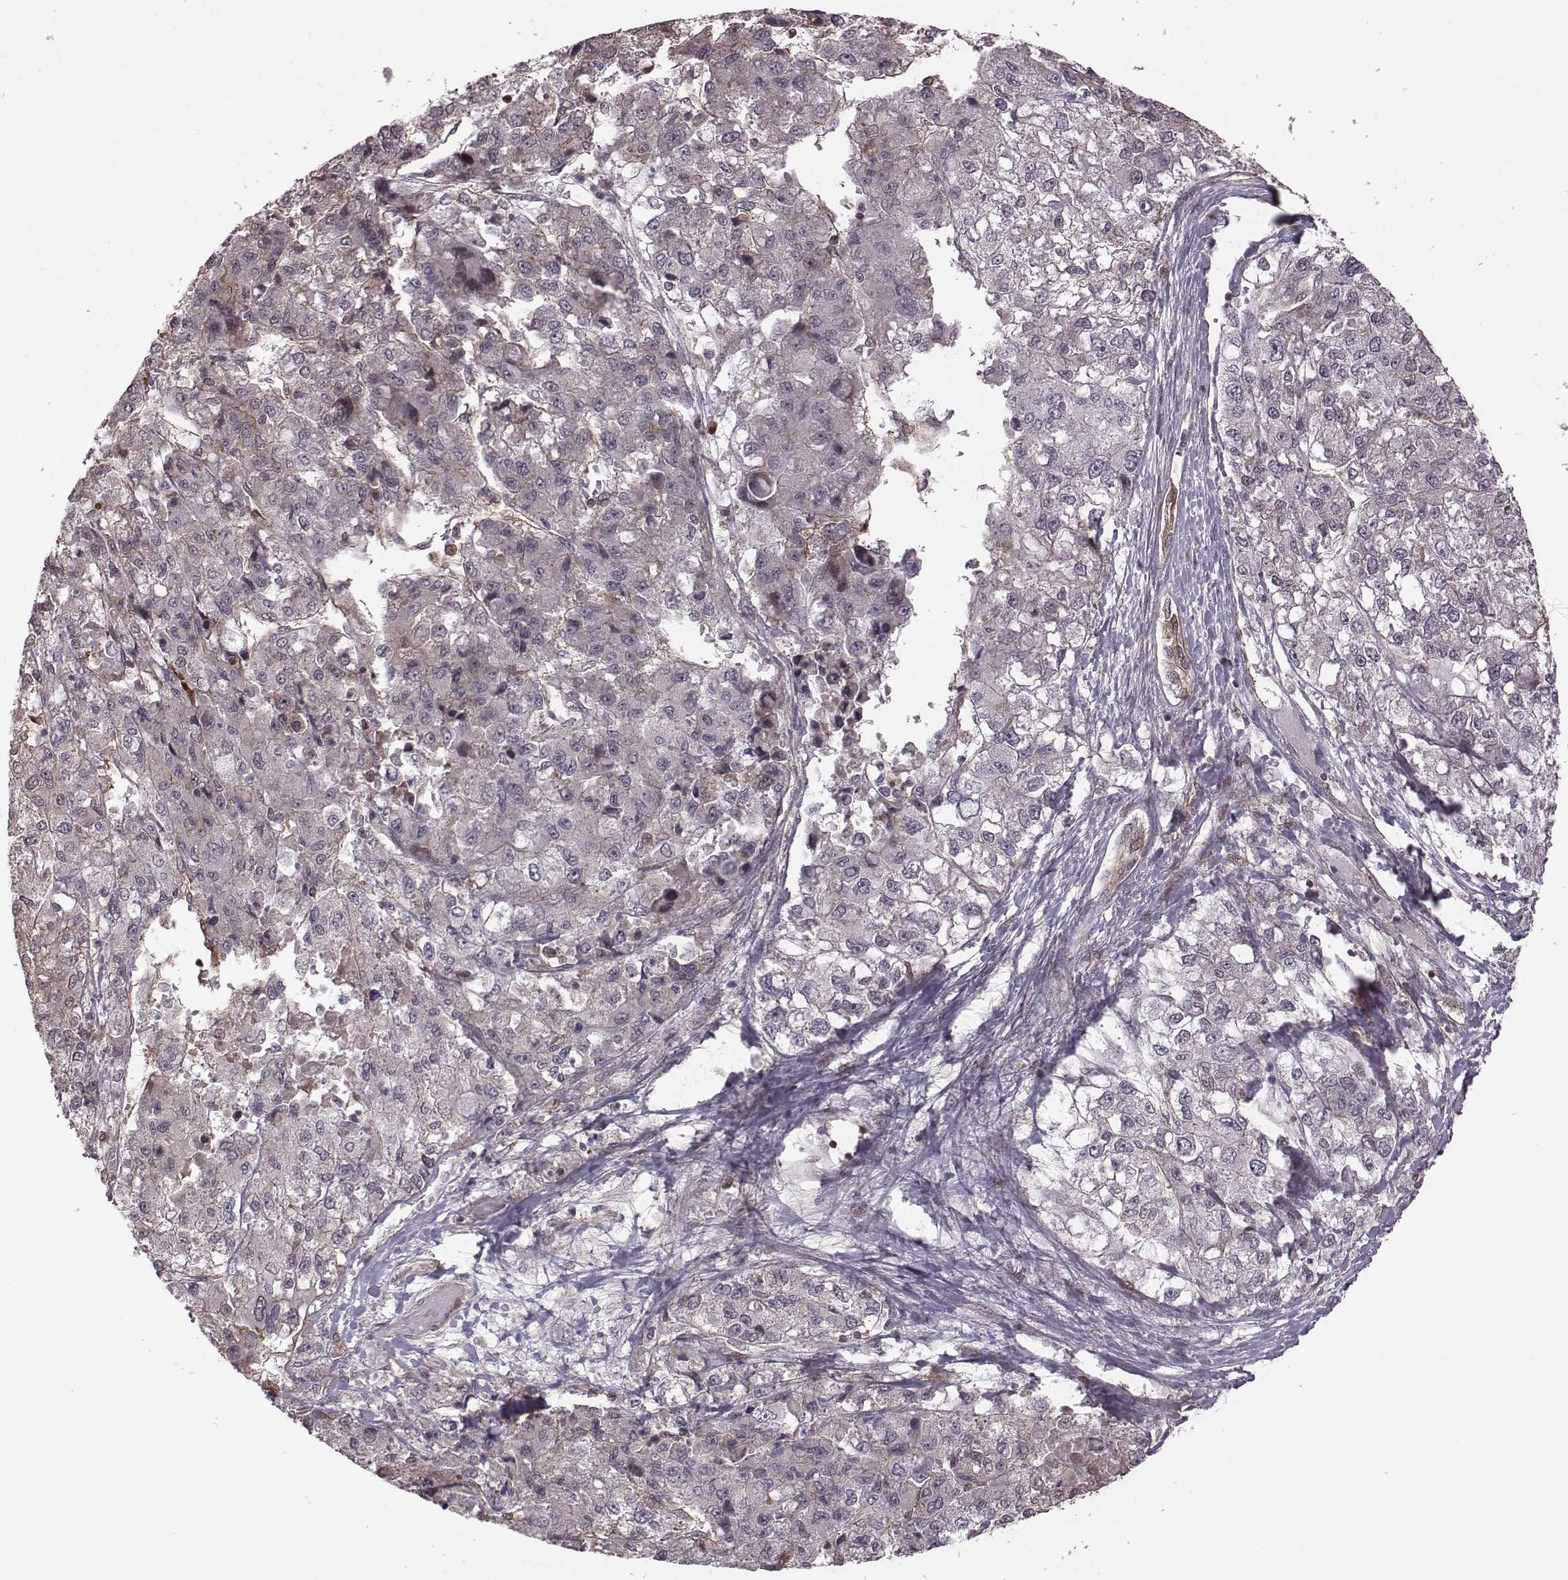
{"staining": {"intensity": "negative", "quantity": "none", "location": "none"}, "tissue": "liver cancer", "cell_type": "Tumor cells", "image_type": "cancer", "snomed": [{"axis": "morphology", "description": "Carcinoma, Hepatocellular, NOS"}, {"axis": "topography", "description": "Liver"}], "caption": "High magnification brightfield microscopy of liver hepatocellular carcinoma stained with DAB (3,3'-diaminobenzidine) (brown) and counterstained with hematoxylin (blue): tumor cells show no significant staining.", "gene": "RPL3", "patient": {"sex": "male", "age": 56}}